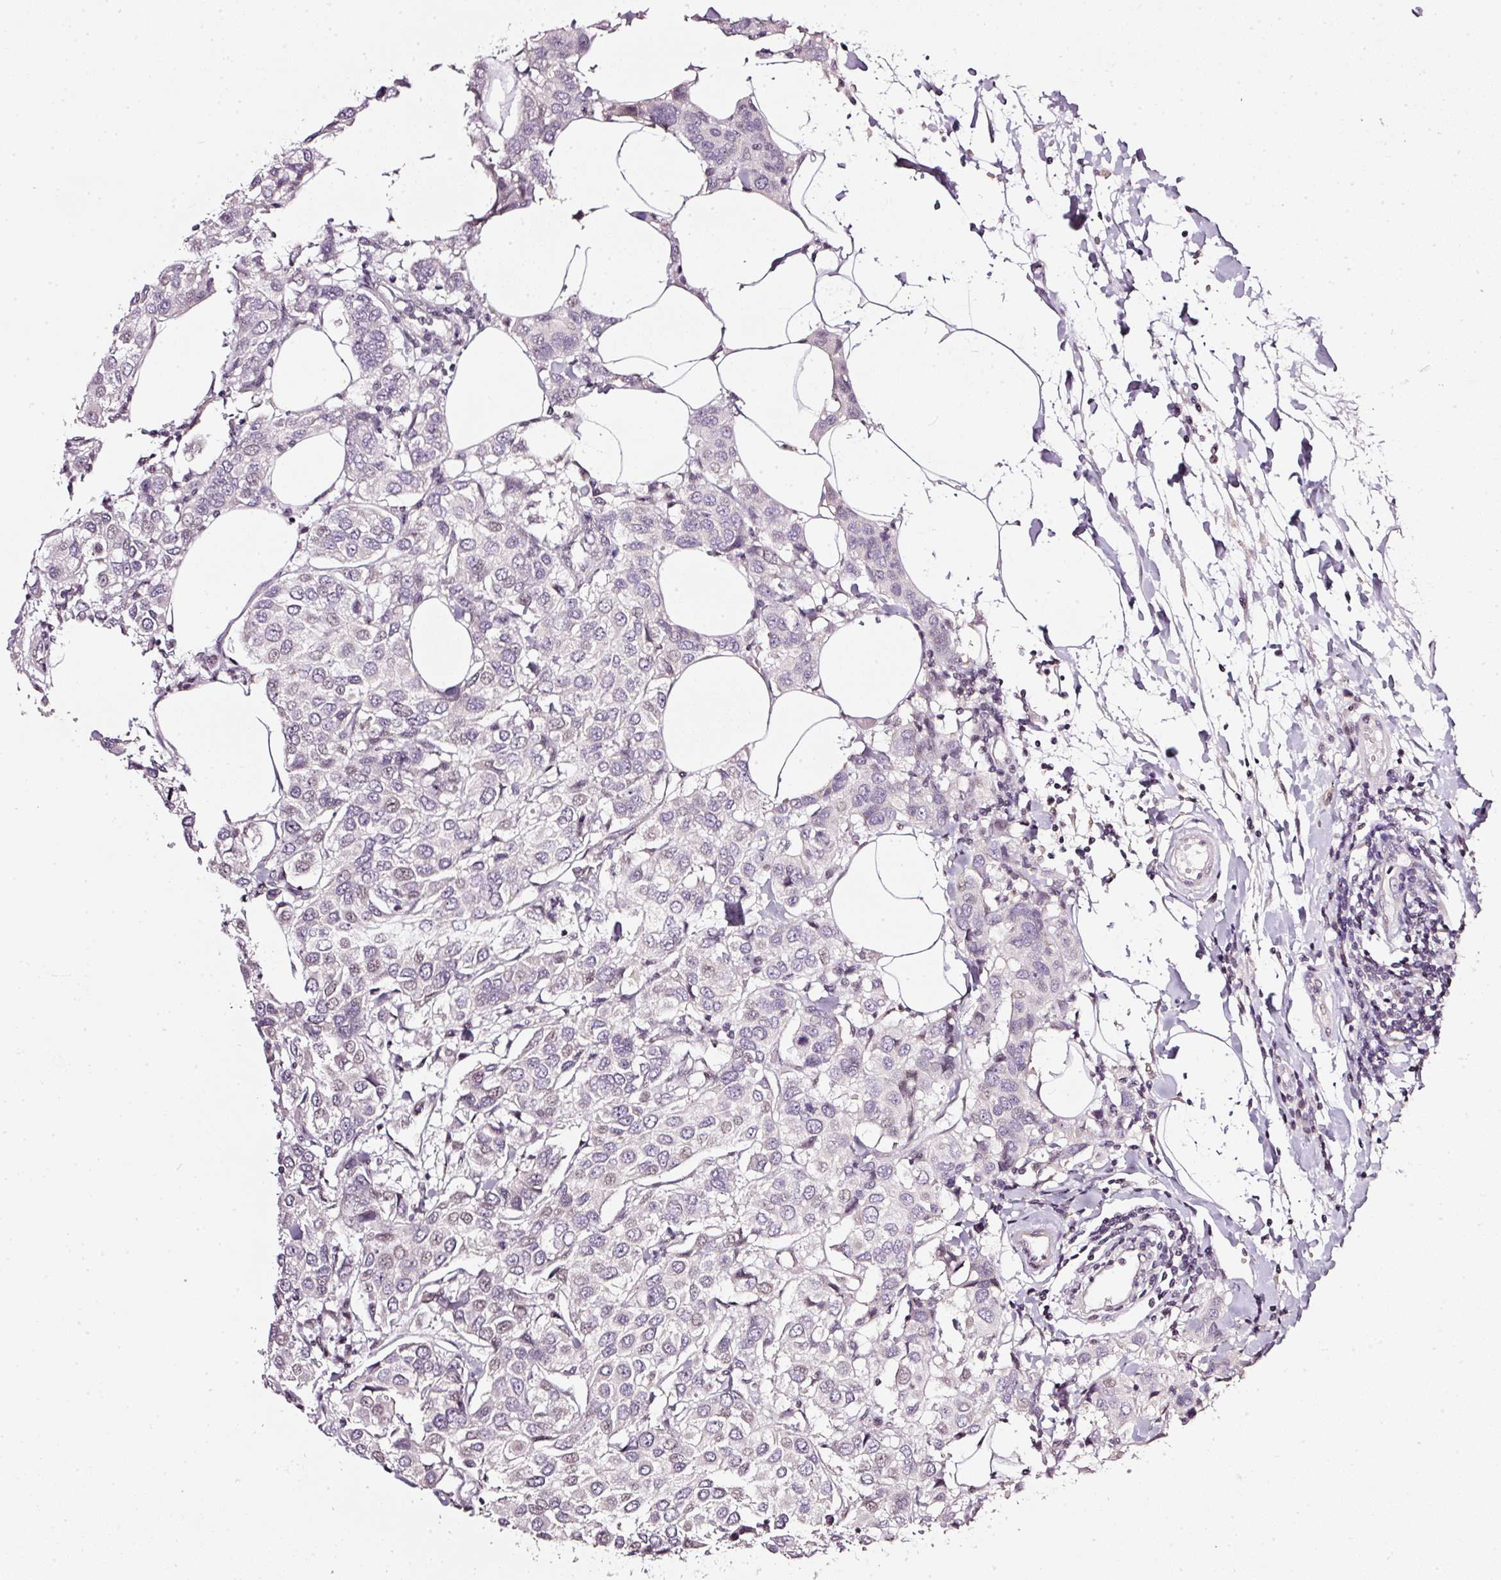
{"staining": {"intensity": "weak", "quantity": "<25%", "location": "nuclear"}, "tissue": "breast cancer", "cell_type": "Tumor cells", "image_type": "cancer", "snomed": [{"axis": "morphology", "description": "Duct carcinoma"}, {"axis": "topography", "description": "Breast"}], "caption": "The photomicrograph displays no staining of tumor cells in breast infiltrating ductal carcinoma.", "gene": "NRDE2", "patient": {"sex": "female", "age": 55}}